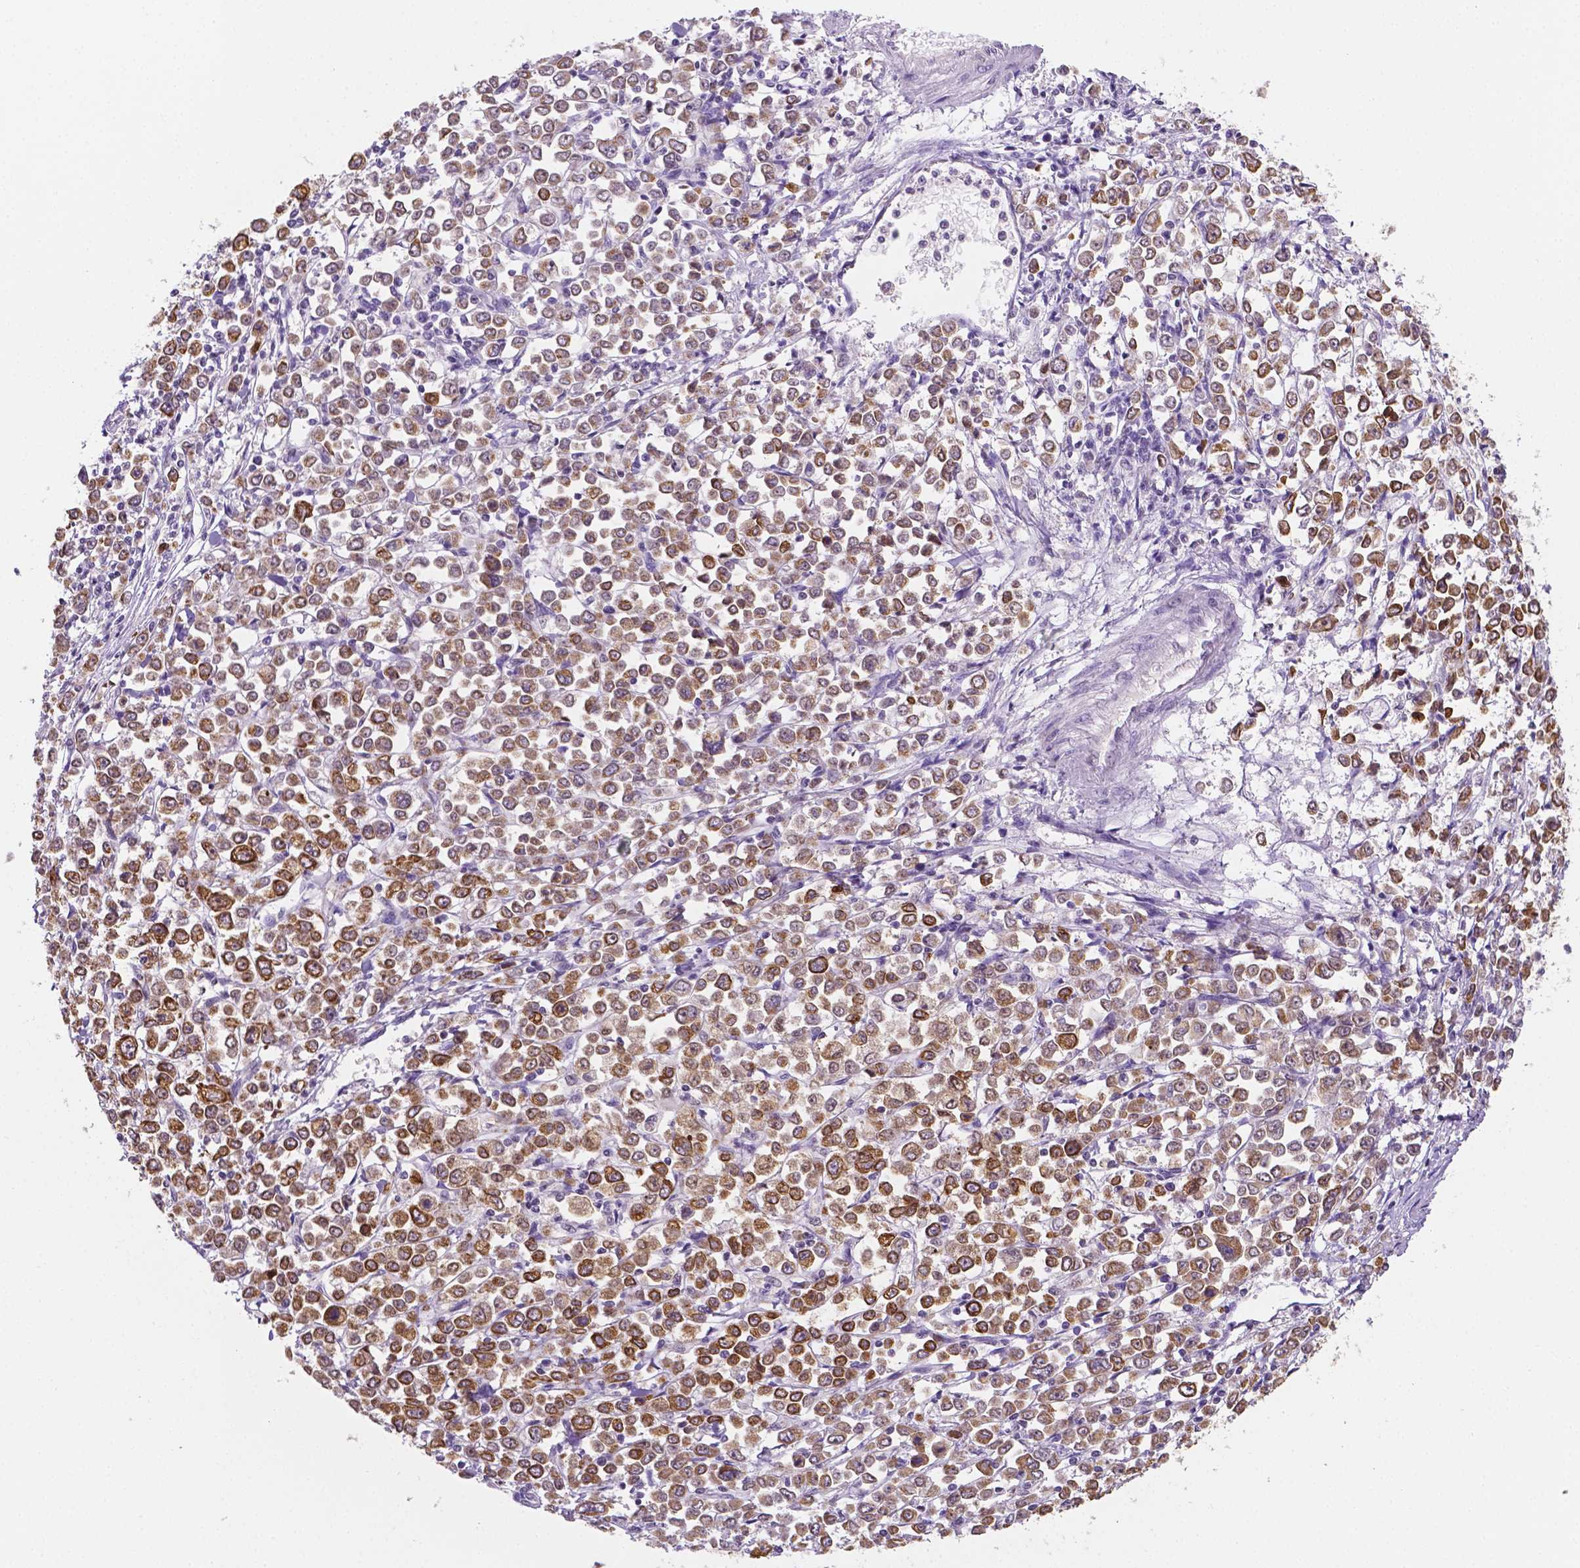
{"staining": {"intensity": "moderate", "quantity": ">75%", "location": "cytoplasmic/membranous"}, "tissue": "stomach cancer", "cell_type": "Tumor cells", "image_type": "cancer", "snomed": [{"axis": "morphology", "description": "Adenocarcinoma, NOS"}, {"axis": "topography", "description": "Stomach, upper"}], "caption": "Stomach cancer (adenocarcinoma) was stained to show a protein in brown. There is medium levels of moderate cytoplasmic/membranous positivity in about >75% of tumor cells.", "gene": "SHLD3", "patient": {"sex": "male", "age": 70}}